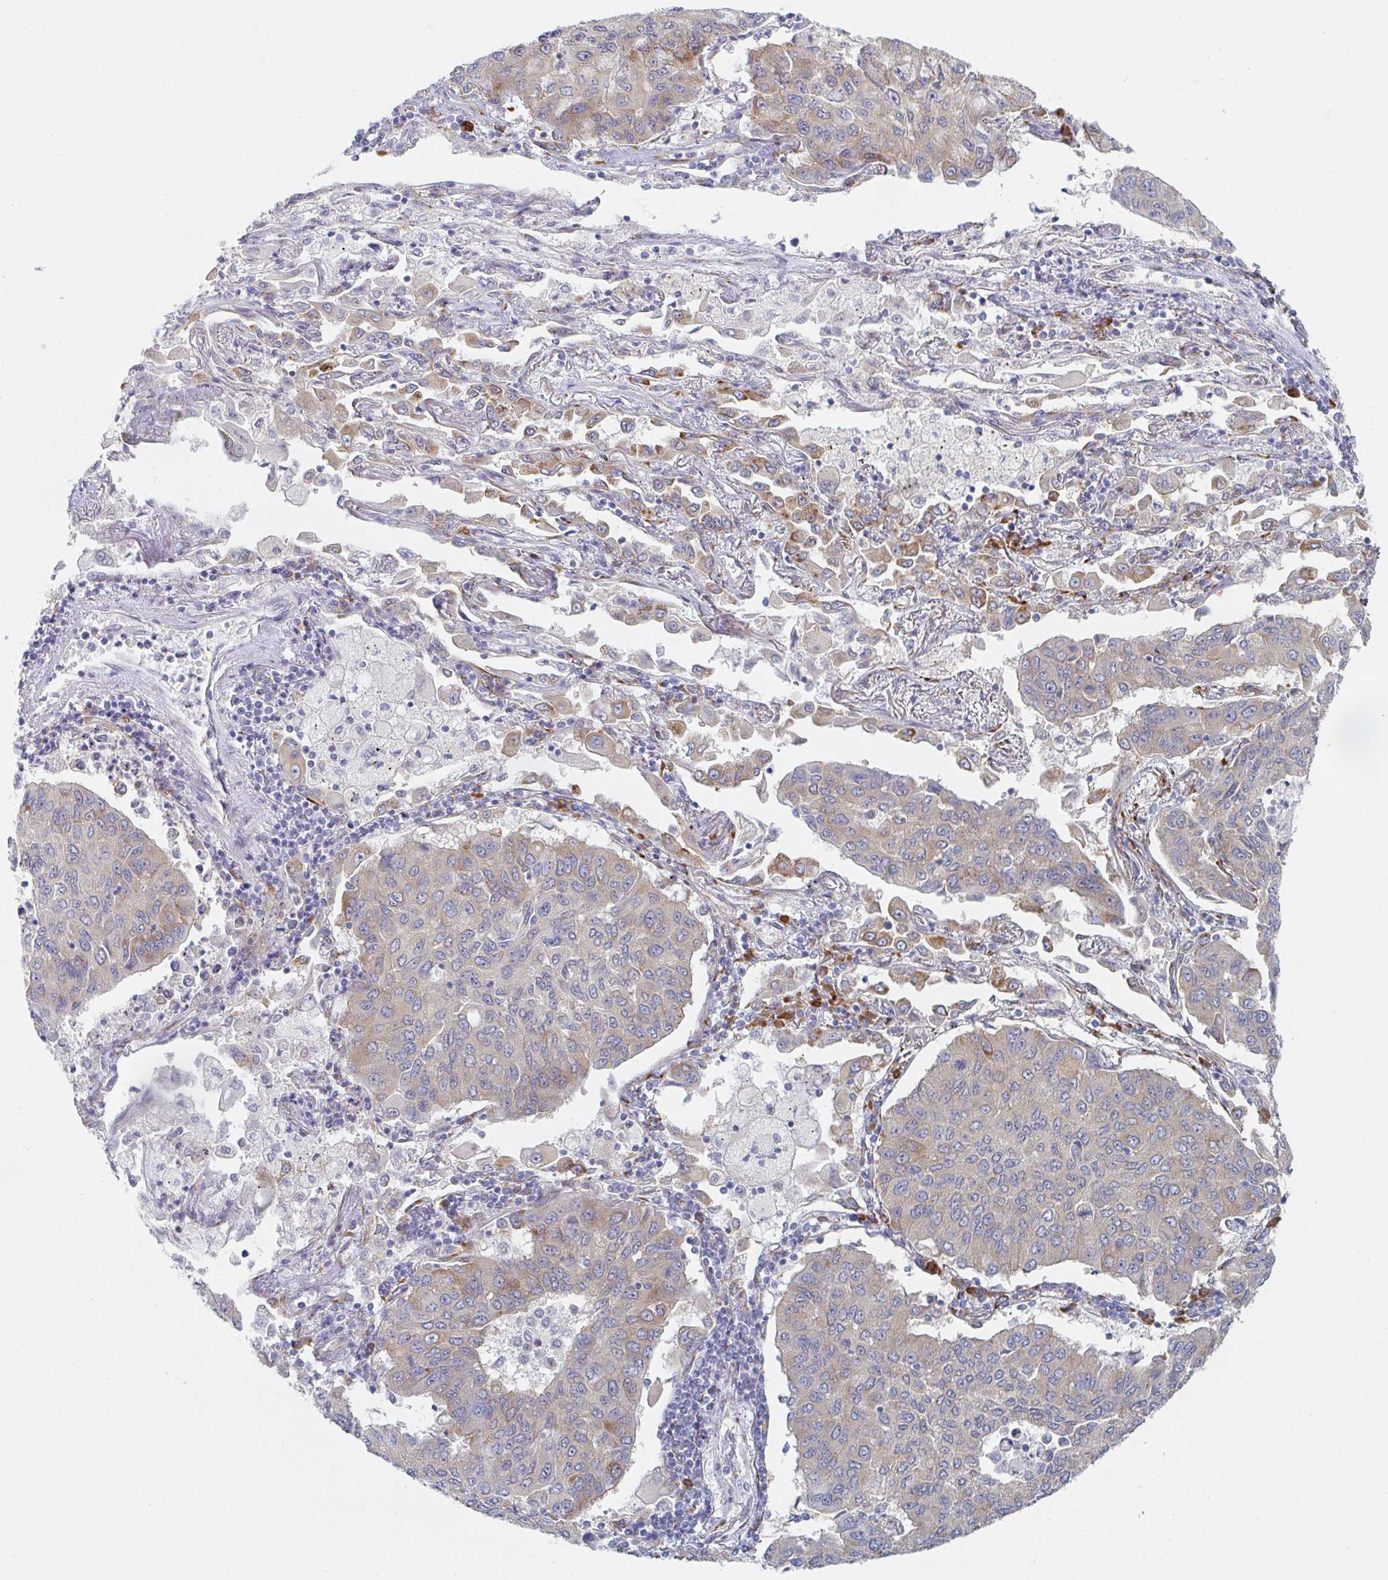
{"staining": {"intensity": "negative", "quantity": "none", "location": "none"}, "tissue": "lung cancer", "cell_type": "Tumor cells", "image_type": "cancer", "snomed": [{"axis": "morphology", "description": "Squamous cell carcinoma, NOS"}, {"axis": "topography", "description": "Lung"}], "caption": "There is no significant staining in tumor cells of lung cancer. (Immunohistochemistry, brightfield microscopy, high magnification).", "gene": "TRAPPC10", "patient": {"sex": "male", "age": 74}}